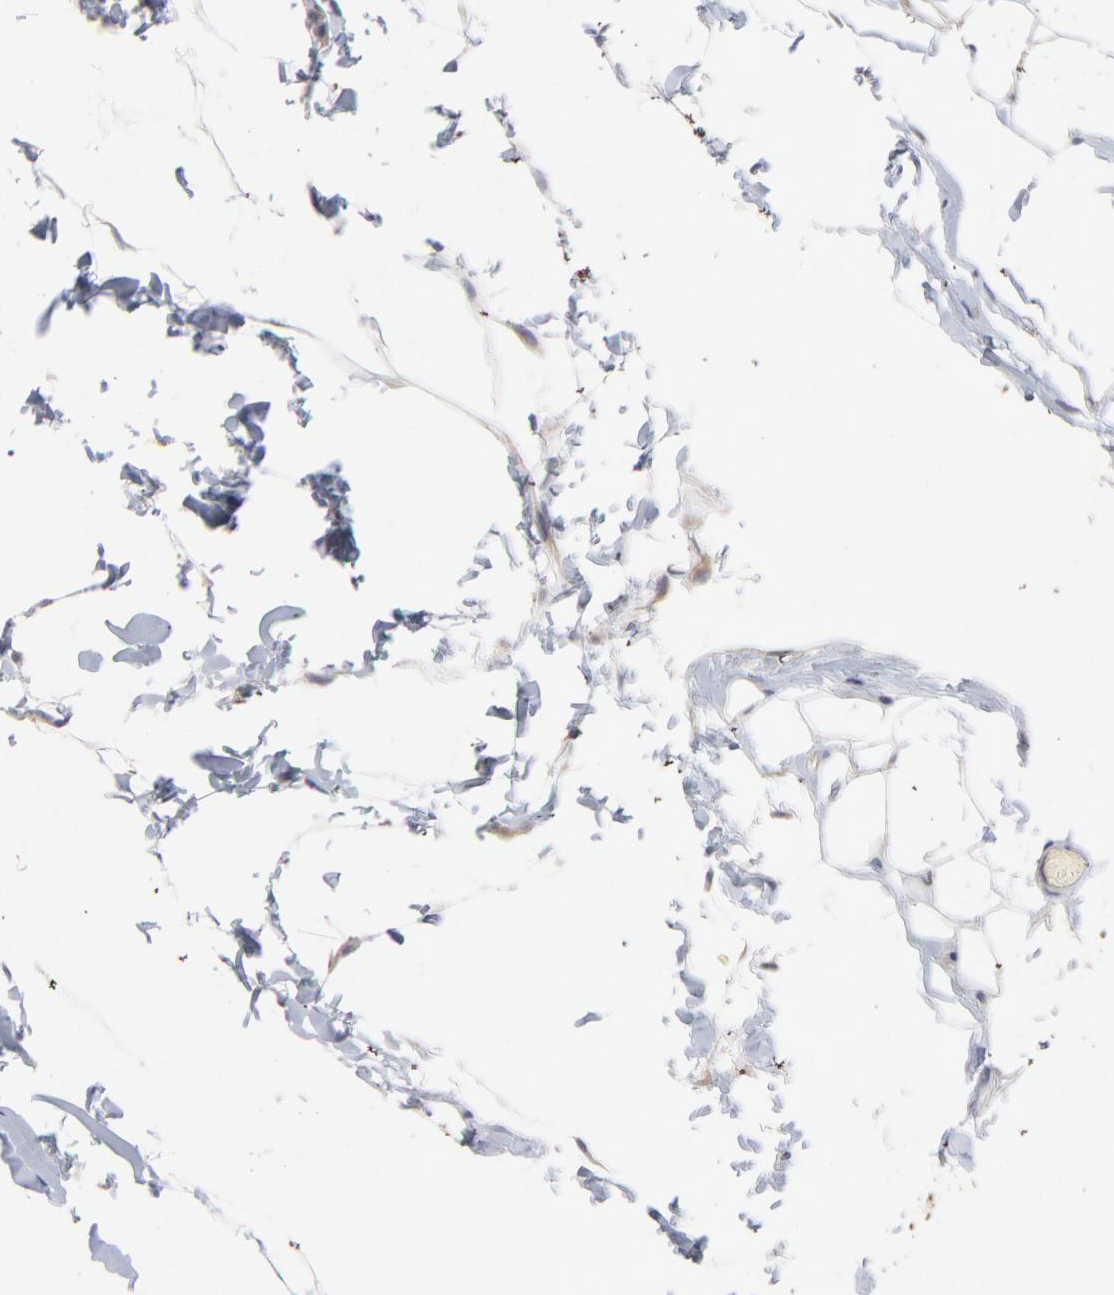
{"staining": {"intensity": "weak", "quantity": "<25%", "location": "cytoplasmic/membranous"}, "tissue": "adipose tissue", "cell_type": "Adipocytes", "image_type": "normal", "snomed": [{"axis": "morphology", "description": "Normal tissue, NOS"}, {"axis": "topography", "description": "Soft tissue"}], "caption": "An IHC photomicrograph of normal adipose tissue is shown. There is no staining in adipocytes of adipose tissue. (Brightfield microscopy of DAB (3,3'-diaminobenzidine) IHC at high magnification).", "gene": "NFKBIA", "patient": {"sex": "male", "age": 26}}